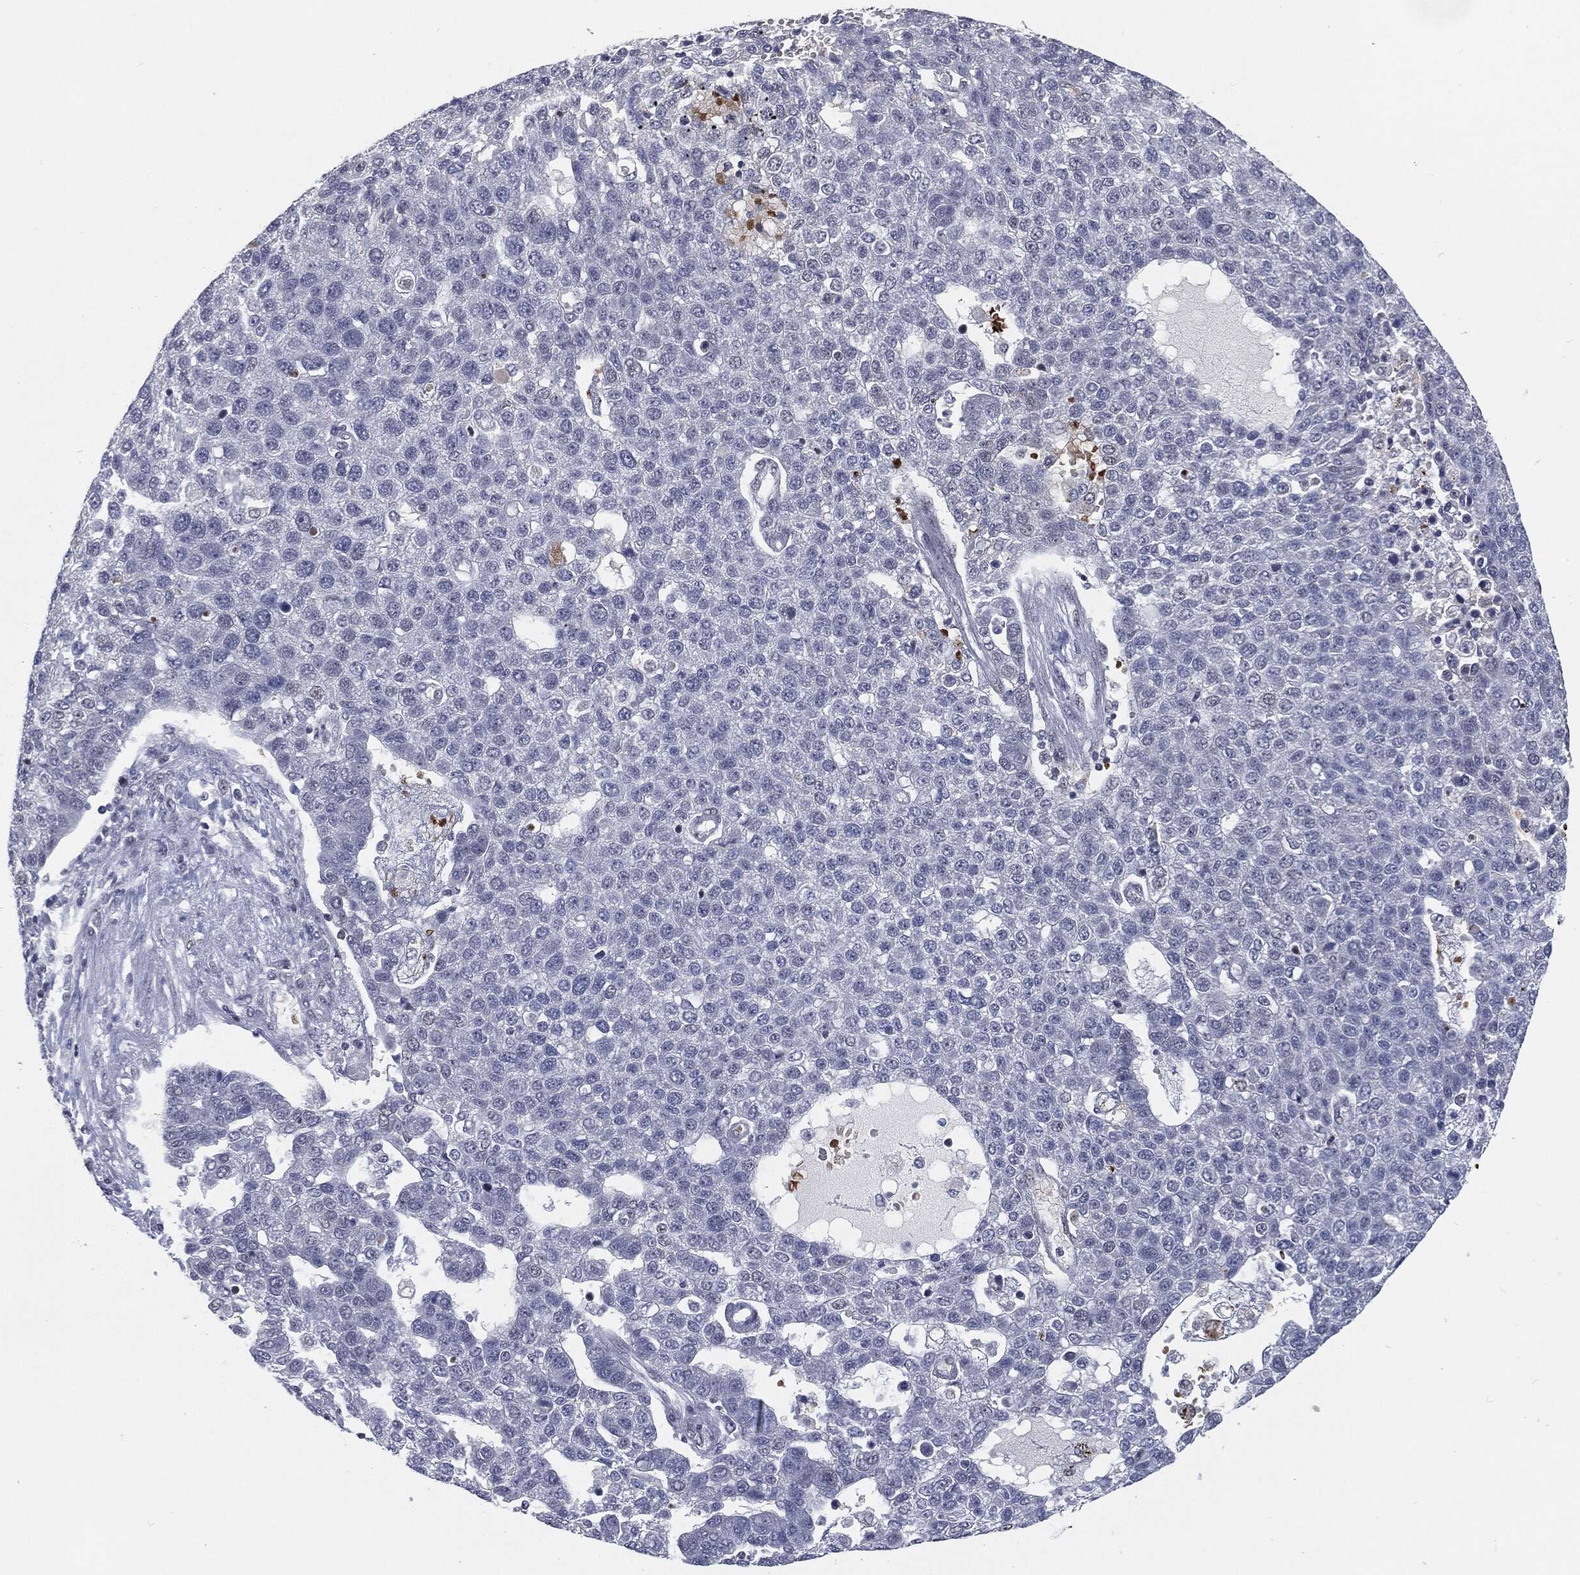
{"staining": {"intensity": "negative", "quantity": "none", "location": "none"}, "tissue": "pancreatic cancer", "cell_type": "Tumor cells", "image_type": "cancer", "snomed": [{"axis": "morphology", "description": "Adenocarcinoma, NOS"}, {"axis": "topography", "description": "Pancreas"}], "caption": "IHC histopathology image of pancreatic cancer stained for a protein (brown), which shows no staining in tumor cells. (DAB IHC with hematoxylin counter stain).", "gene": "ANXA1", "patient": {"sex": "female", "age": 61}}